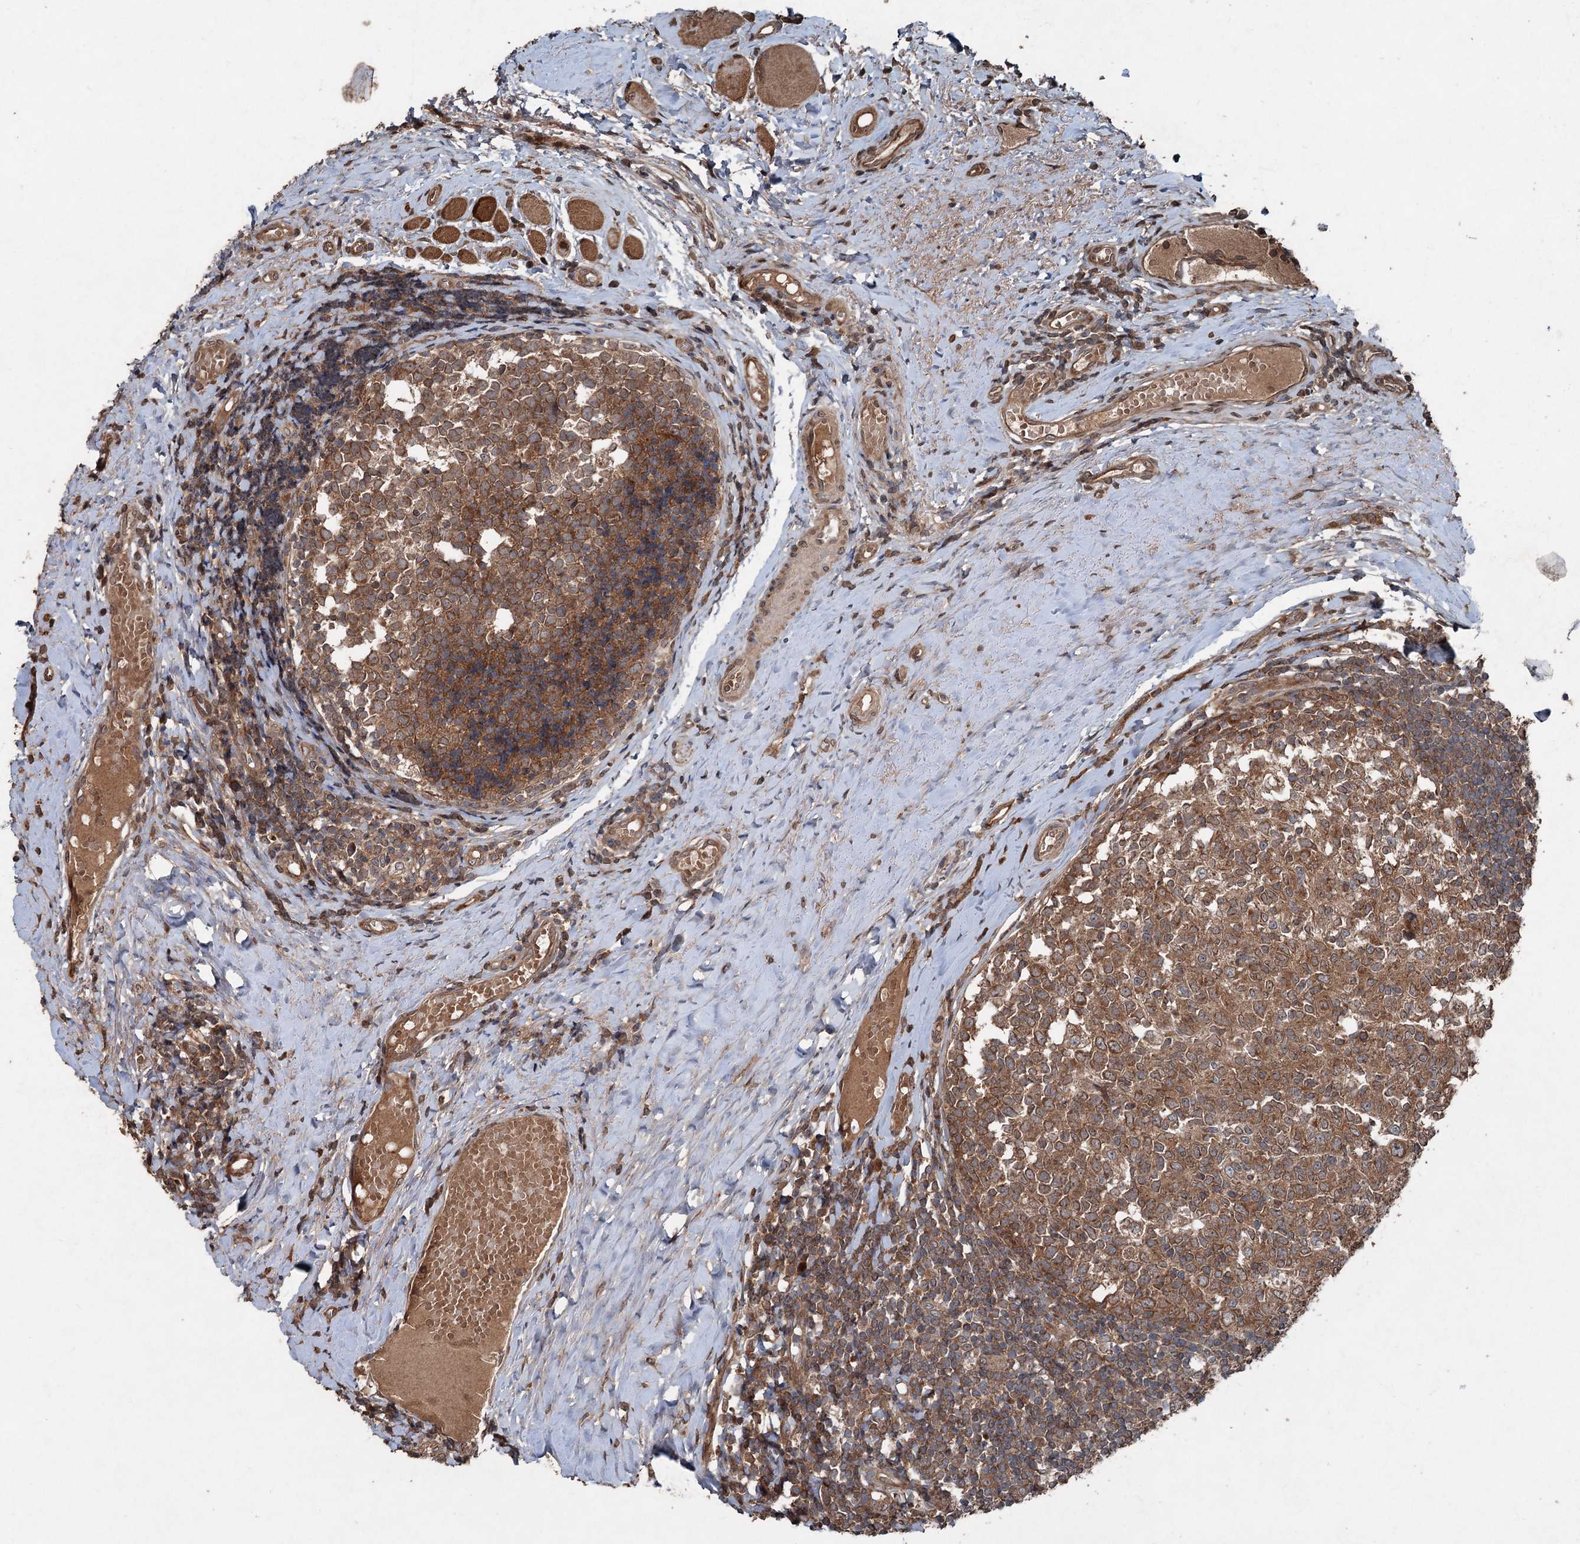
{"staining": {"intensity": "moderate", "quantity": ">75%", "location": "cytoplasmic/membranous"}, "tissue": "tonsil", "cell_type": "Germinal center cells", "image_type": "normal", "snomed": [{"axis": "morphology", "description": "Normal tissue, NOS"}, {"axis": "topography", "description": "Tonsil"}], "caption": "Approximately >75% of germinal center cells in normal human tonsil exhibit moderate cytoplasmic/membranous protein positivity as visualized by brown immunohistochemical staining.", "gene": "ALAS1", "patient": {"sex": "female", "age": 19}}